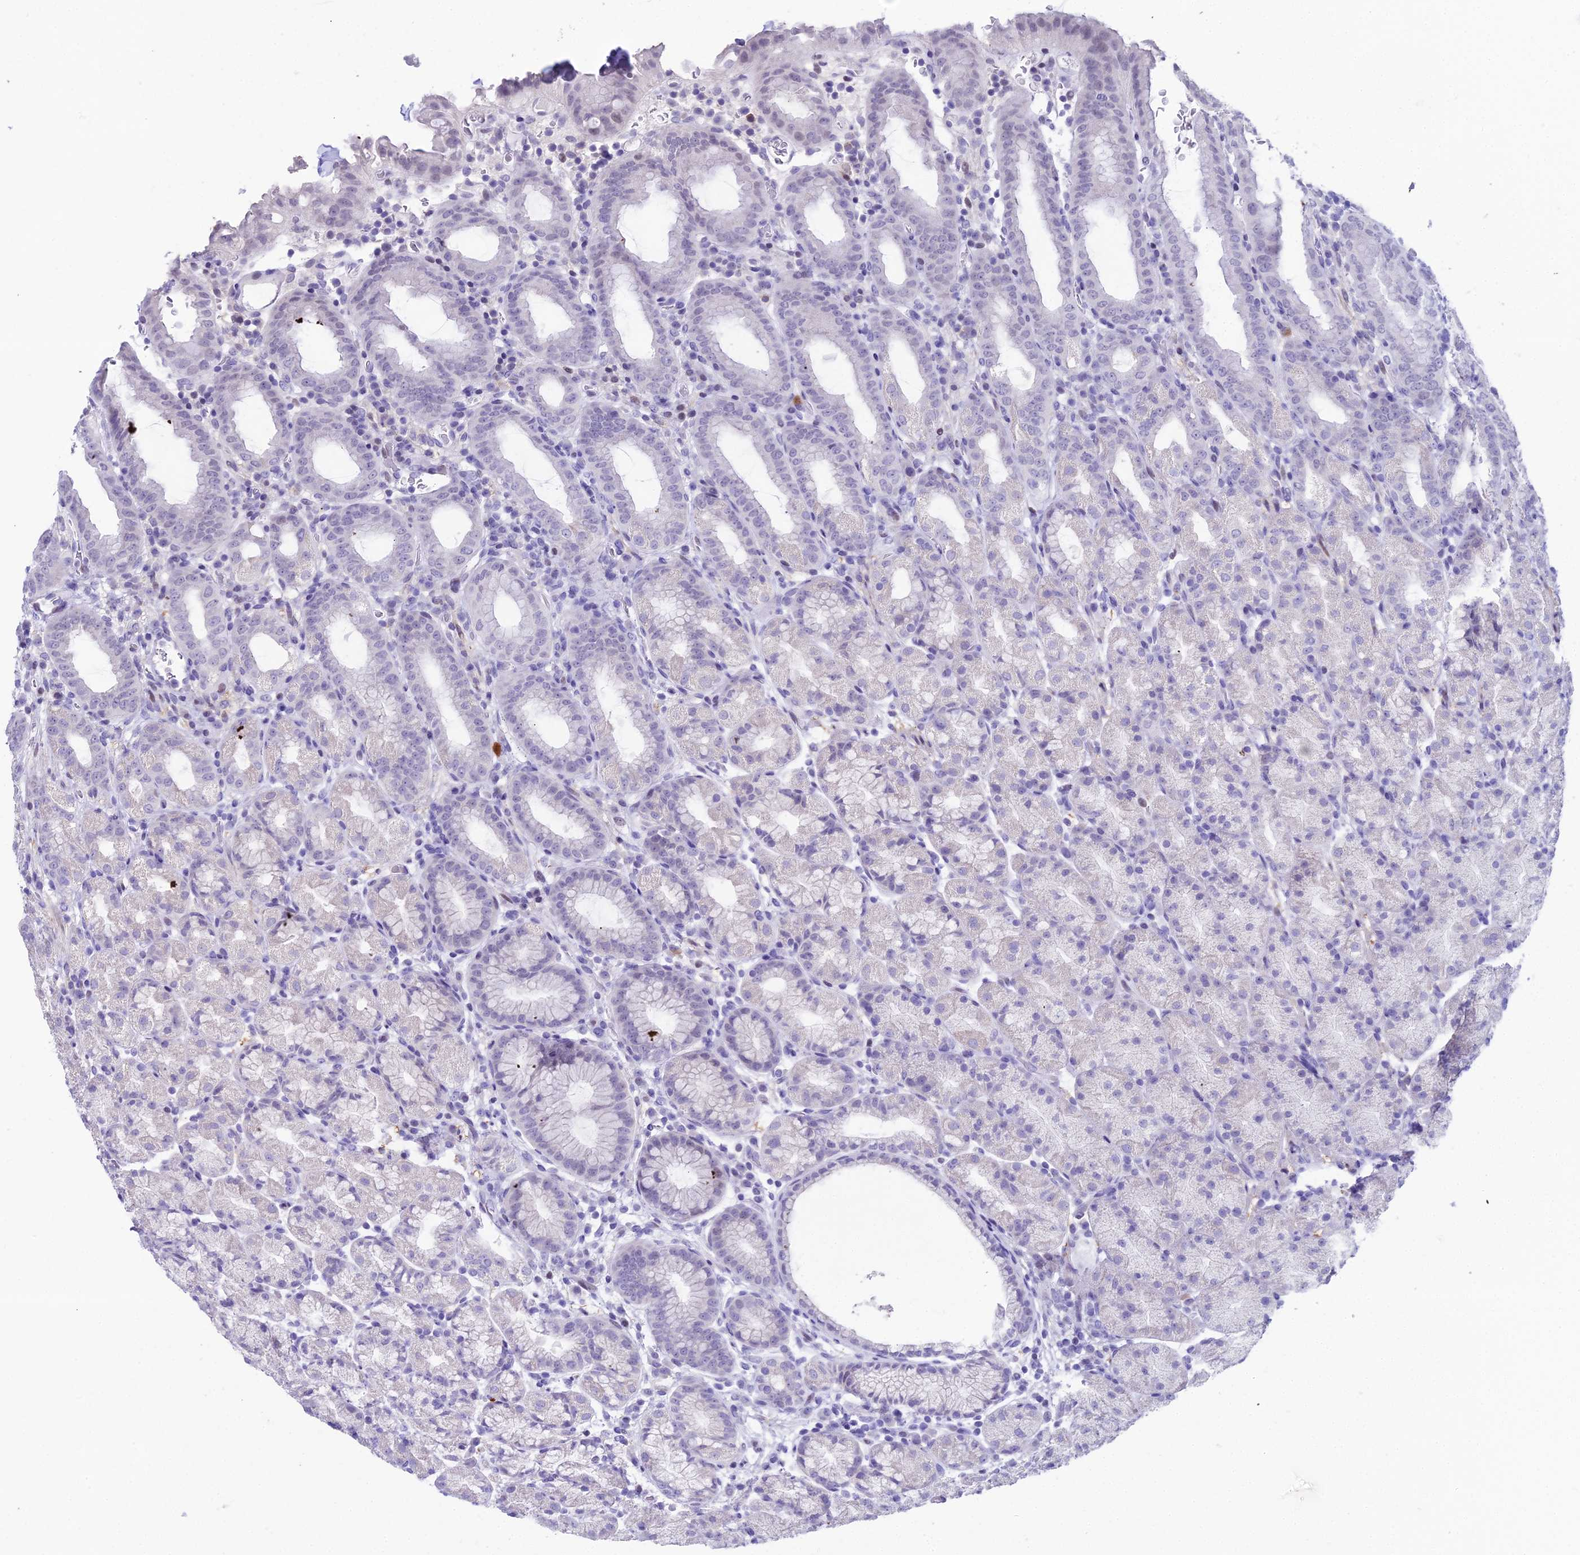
{"staining": {"intensity": "negative", "quantity": "none", "location": "none"}, "tissue": "stomach", "cell_type": "Glandular cells", "image_type": "normal", "snomed": [{"axis": "morphology", "description": "Normal tissue, NOS"}, {"axis": "topography", "description": "Stomach, upper"}, {"axis": "topography", "description": "Stomach, lower"}, {"axis": "topography", "description": "Small intestine"}], "caption": "Immunohistochemistry (IHC) image of normal stomach stained for a protein (brown), which displays no positivity in glandular cells. (DAB IHC visualized using brightfield microscopy, high magnification).", "gene": "CC2D2A", "patient": {"sex": "male", "age": 68}}